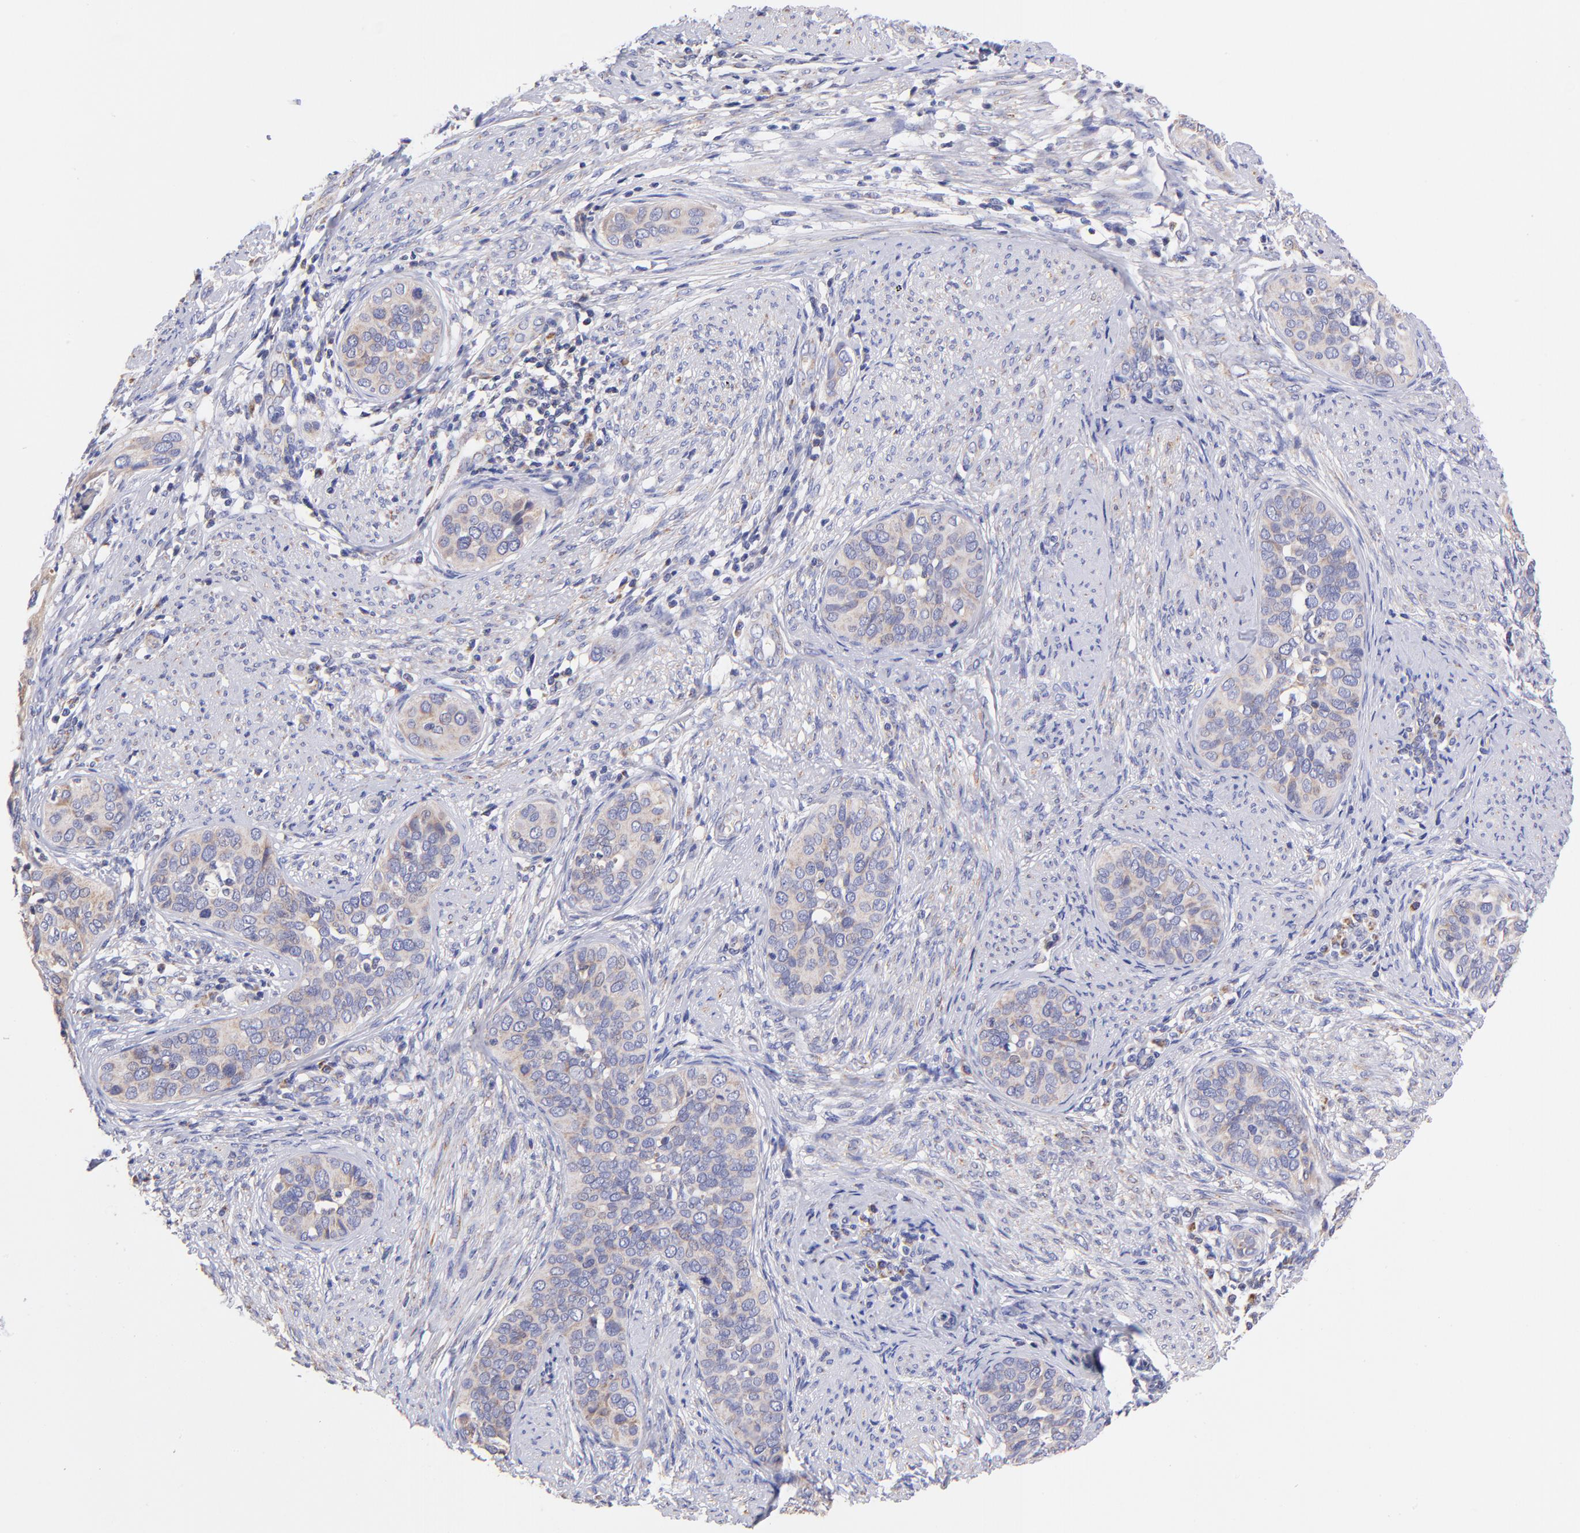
{"staining": {"intensity": "weak", "quantity": "25%-75%", "location": "cytoplasmic/membranous"}, "tissue": "cervical cancer", "cell_type": "Tumor cells", "image_type": "cancer", "snomed": [{"axis": "morphology", "description": "Squamous cell carcinoma, NOS"}, {"axis": "topography", "description": "Cervix"}], "caption": "Cervical cancer stained for a protein shows weak cytoplasmic/membranous positivity in tumor cells.", "gene": "NDUFB7", "patient": {"sex": "female", "age": 31}}